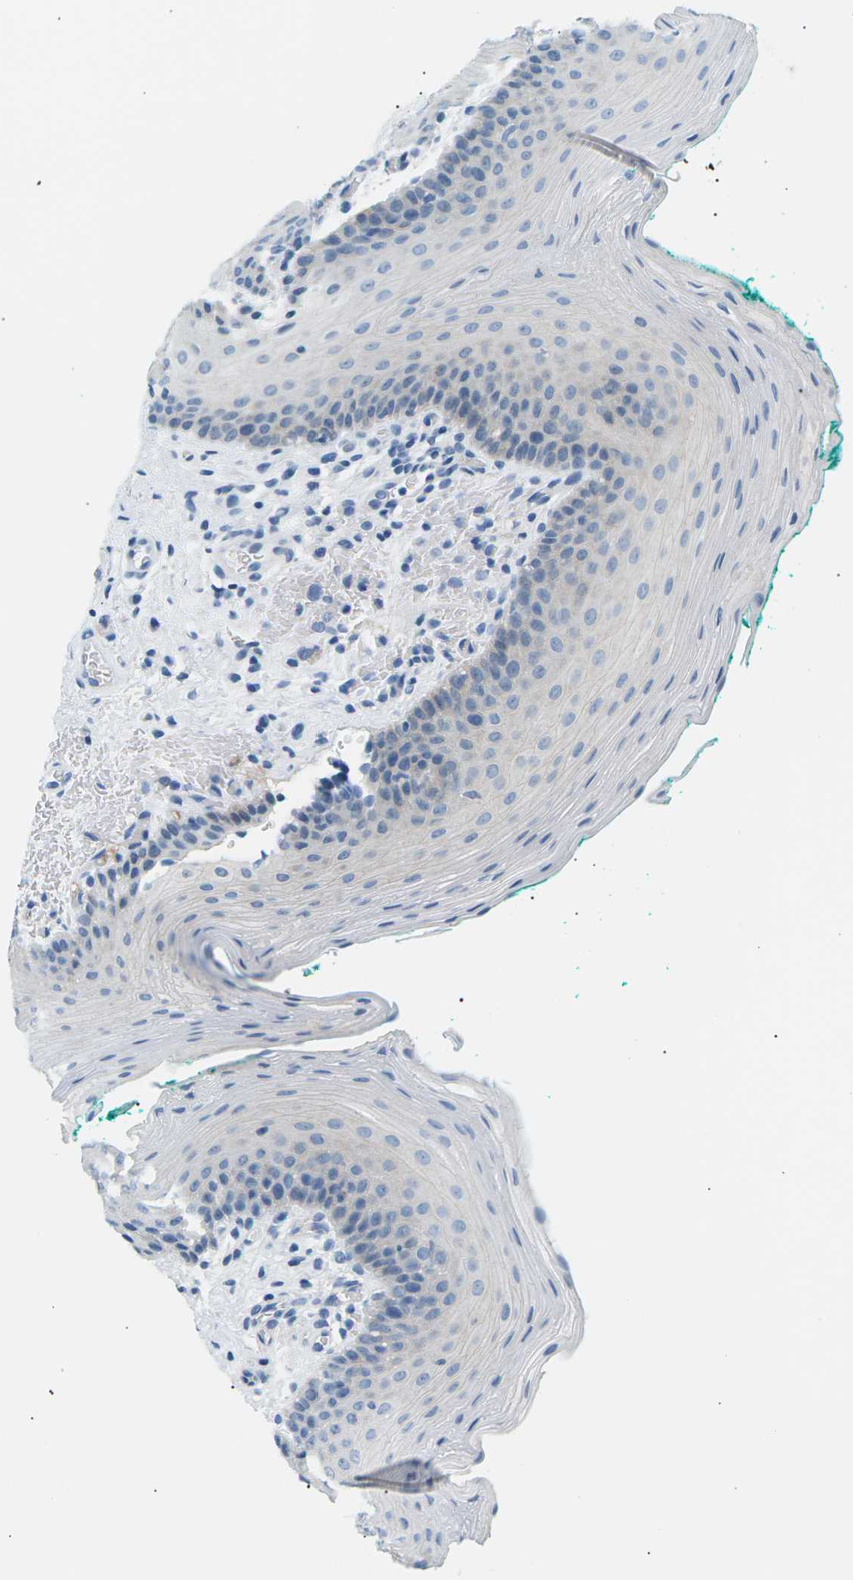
{"staining": {"intensity": "negative", "quantity": "none", "location": "none"}, "tissue": "oral mucosa", "cell_type": "Squamous epithelial cells", "image_type": "normal", "snomed": [{"axis": "morphology", "description": "Normal tissue, NOS"}, {"axis": "topography", "description": "Oral tissue"}], "caption": "IHC histopathology image of normal oral mucosa: oral mucosa stained with DAB (3,3'-diaminobenzidine) shows no significant protein expression in squamous epithelial cells.", "gene": "SEPTIN5", "patient": {"sex": "male", "age": 58}}